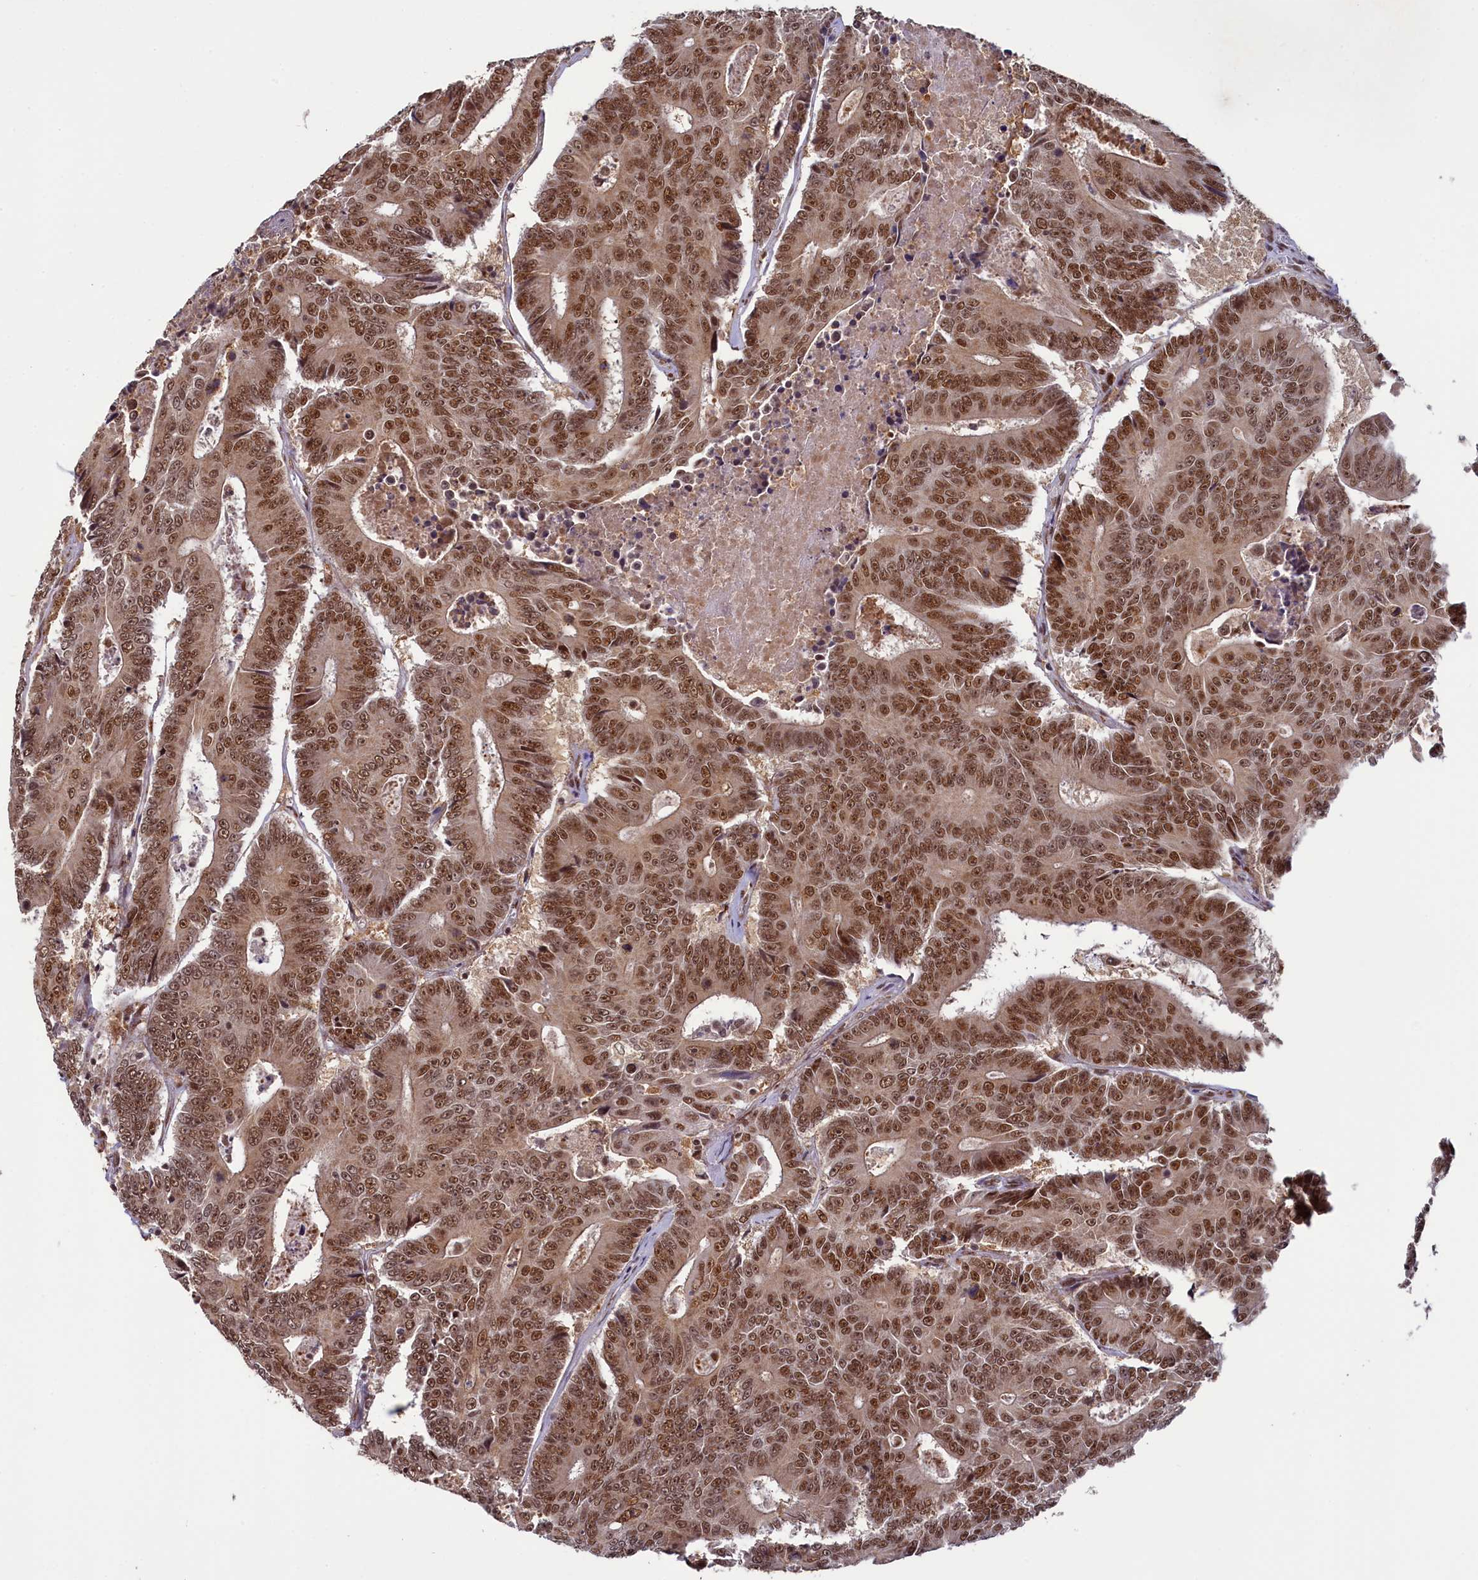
{"staining": {"intensity": "moderate", "quantity": ">75%", "location": "nuclear"}, "tissue": "colorectal cancer", "cell_type": "Tumor cells", "image_type": "cancer", "snomed": [{"axis": "morphology", "description": "Adenocarcinoma, NOS"}, {"axis": "topography", "description": "Colon"}], "caption": "High-magnification brightfield microscopy of colorectal cancer (adenocarcinoma) stained with DAB (brown) and counterstained with hematoxylin (blue). tumor cells exhibit moderate nuclear expression is appreciated in approximately>75% of cells.", "gene": "PPHLN1", "patient": {"sex": "male", "age": 83}}